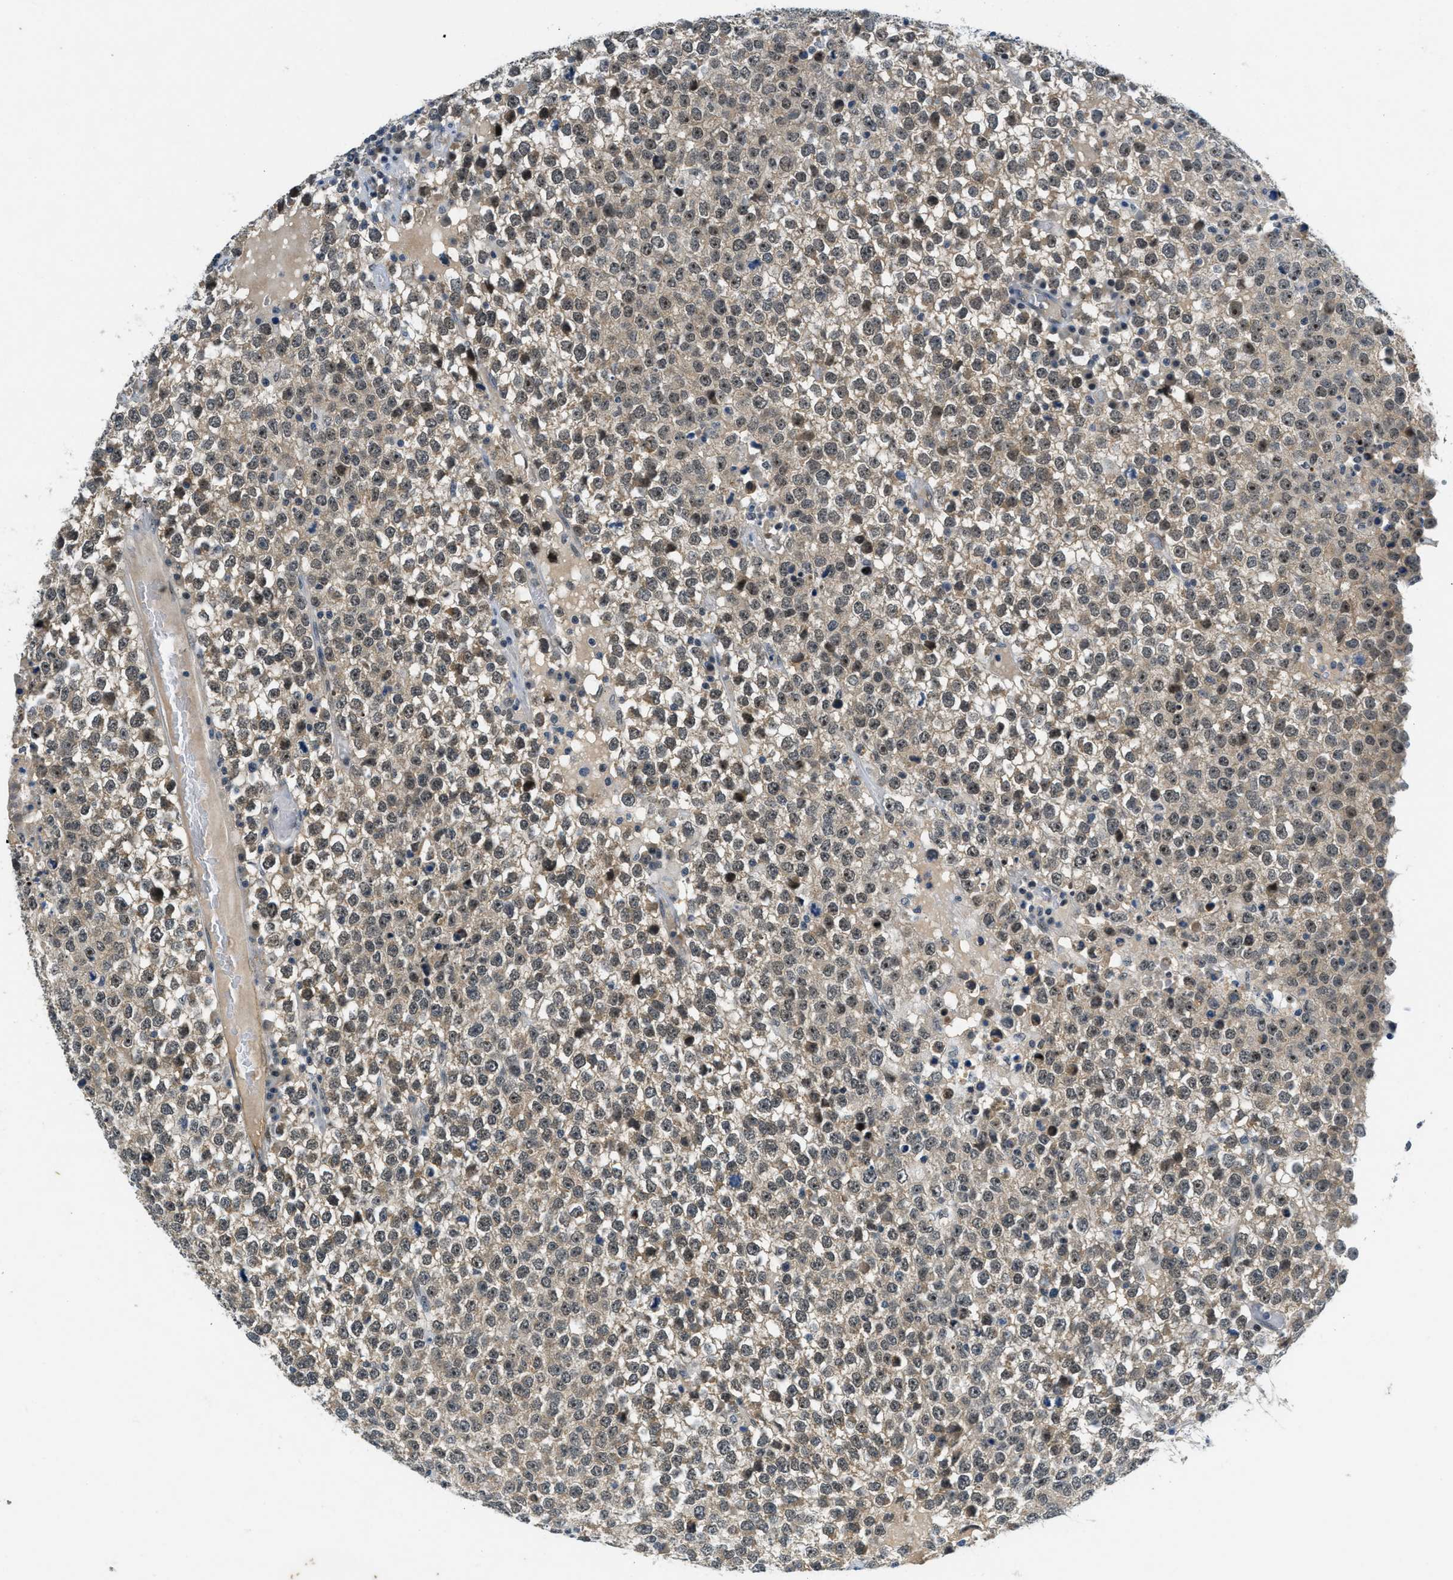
{"staining": {"intensity": "weak", "quantity": "25%-75%", "location": "cytoplasmic/membranous,nuclear"}, "tissue": "testis cancer", "cell_type": "Tumor cells", "image_type": "cancer", "snomed": [{"axis": "morphology", "description": "Seminoma, NOS"}, {"axis": "topography", "description": "Testis"}], "caption": "Protein staining displays weak cytoplasmic/membranous and nuclear staining in approximately 25%-75% of tumor cells in testis seminoma.", "gene": "SLCO2A1", "patient": {"sex": "male", "age": 65}}